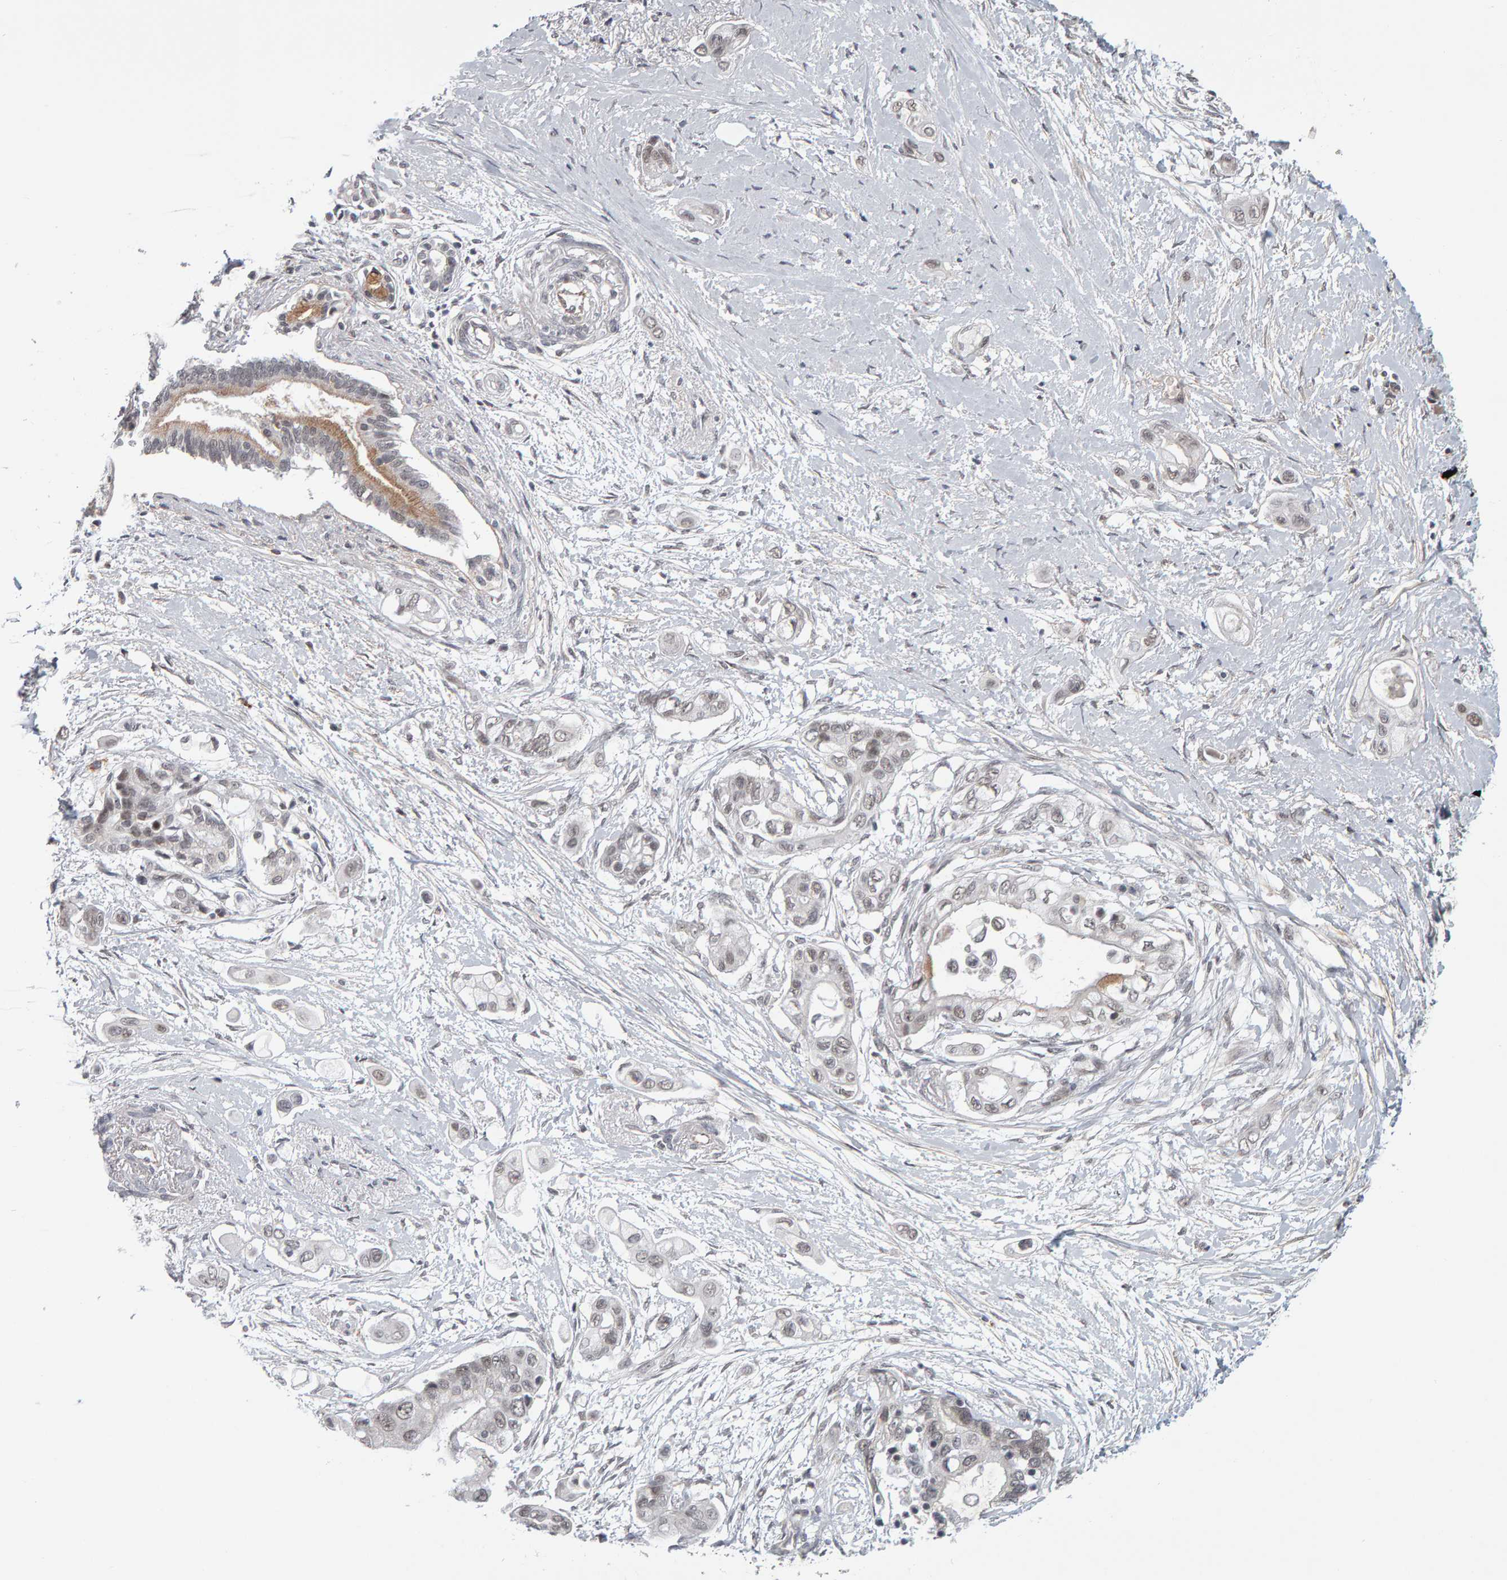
{"staining": {"intensity": "weak", "quantity": "25%-75%", "location": "nuclear"}, "tissue": "pancreatic cancer", "cell_type": "Tumor cells", "image_type": "cancer", "snomed": [{"axis": "morphology", "description": "Adenocarcinoma, NOS"}, {"axis": "topography", "description": "Pancreas"}], "caption": "DAB immunohistochemical staining of human pancreatic cancer reveals weak nuclear protein expression in approximately 25%-75% of tumor cells.", "gene": "DAP3", "patient": {"sex": "male", "age": 59}}